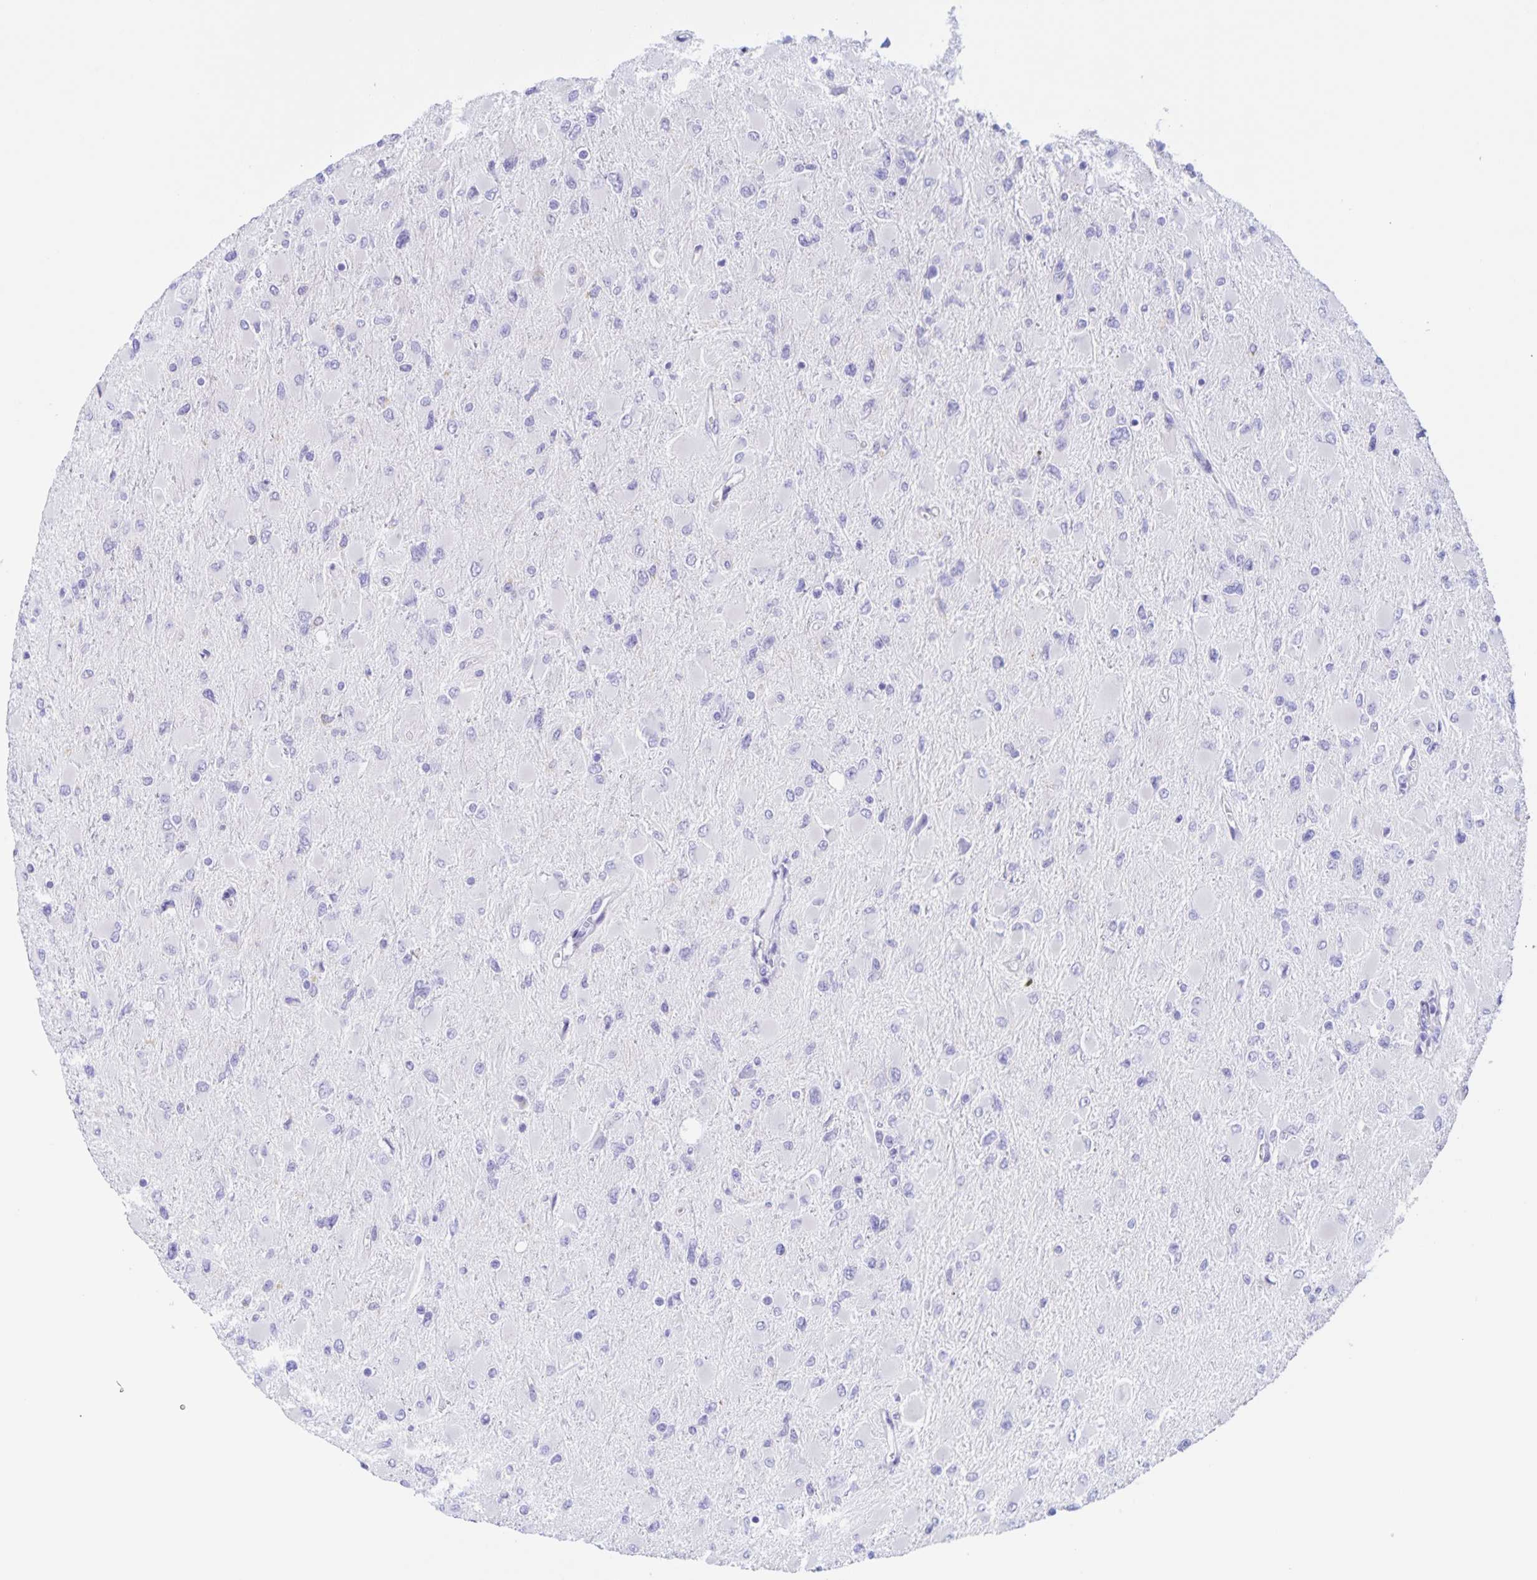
{"staining": {"intensity": "negative", "quantity": "none", "location": "none"}, "tissue": "glioma", "cell_type": "Tumor cells", "image_type": "cancer", "snomed": [{"axis": "morphology", "description": "Glioma, malignant, High grade"}, {"axis": "topography", "description": "Cerebral cortex"}], "caption": "This is an IHC photomicrograph of human malignant glioma (high-grade). There is no expression in tumor cells.", "gene": "TGIF2LX", "patient": {"sex": "female", "age": 36}}